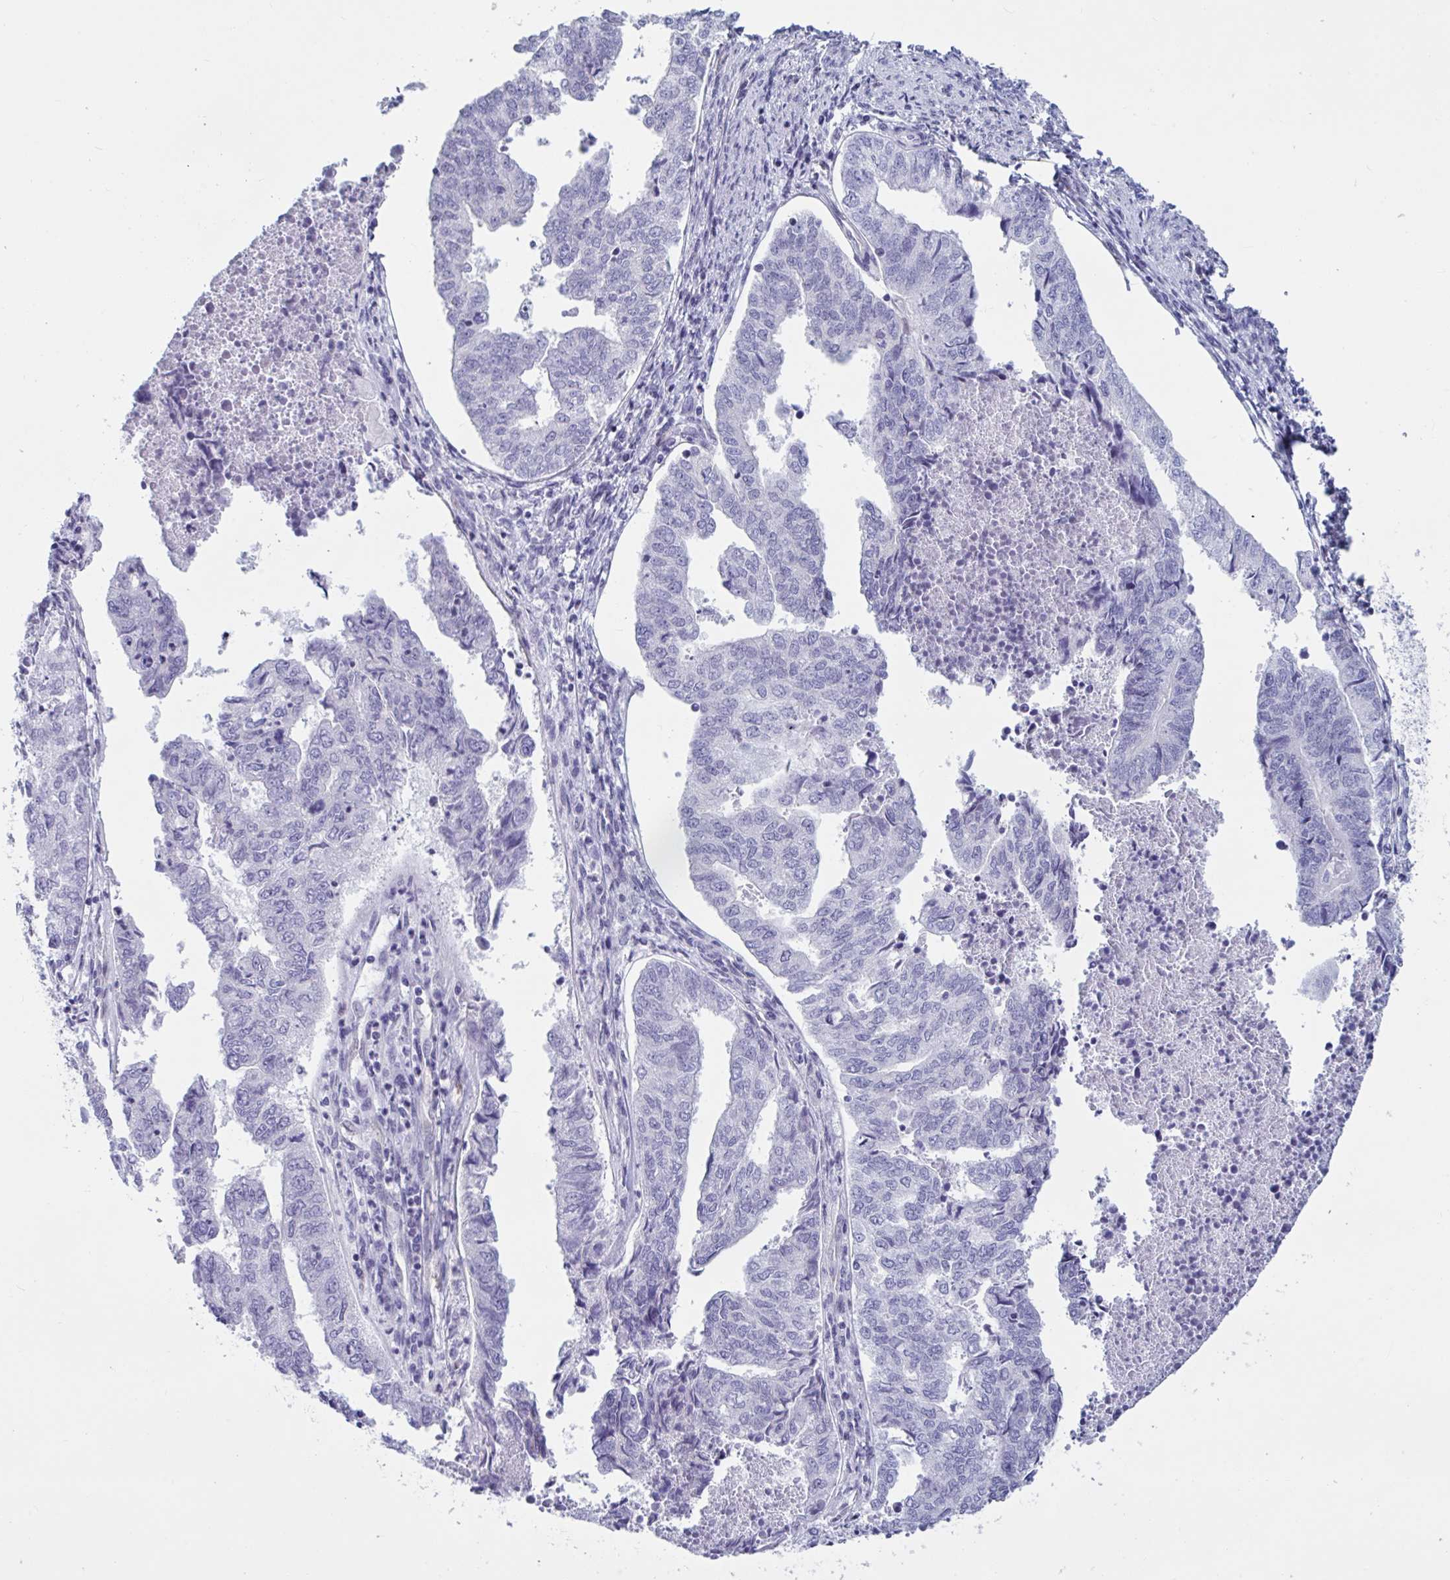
{"staining": {"intensity": "negative", "quantity": "none", "location": "none"}, "tissue": "endometrial cancer", "cell_type": "Tumor cells", "image_type": "cancer", "snomed": [{"axis": "morphology", "description": "Adenocarcinoma, NOS"}, {"axis": "topography", "description": "Endometrium"}], "caption": "A high-resolution photomicrograph shows immunohistochemistry (IHC) staining of endometrial cancer, which displays no significant positivity in tumor cells. (Stains: DAB immunohistochemistry with hematoxylin counter stain, Microscopy: brightfield microscopy at high magnification).", "gene": "TANK", "patient": {"sex": "female", "age": 73}}